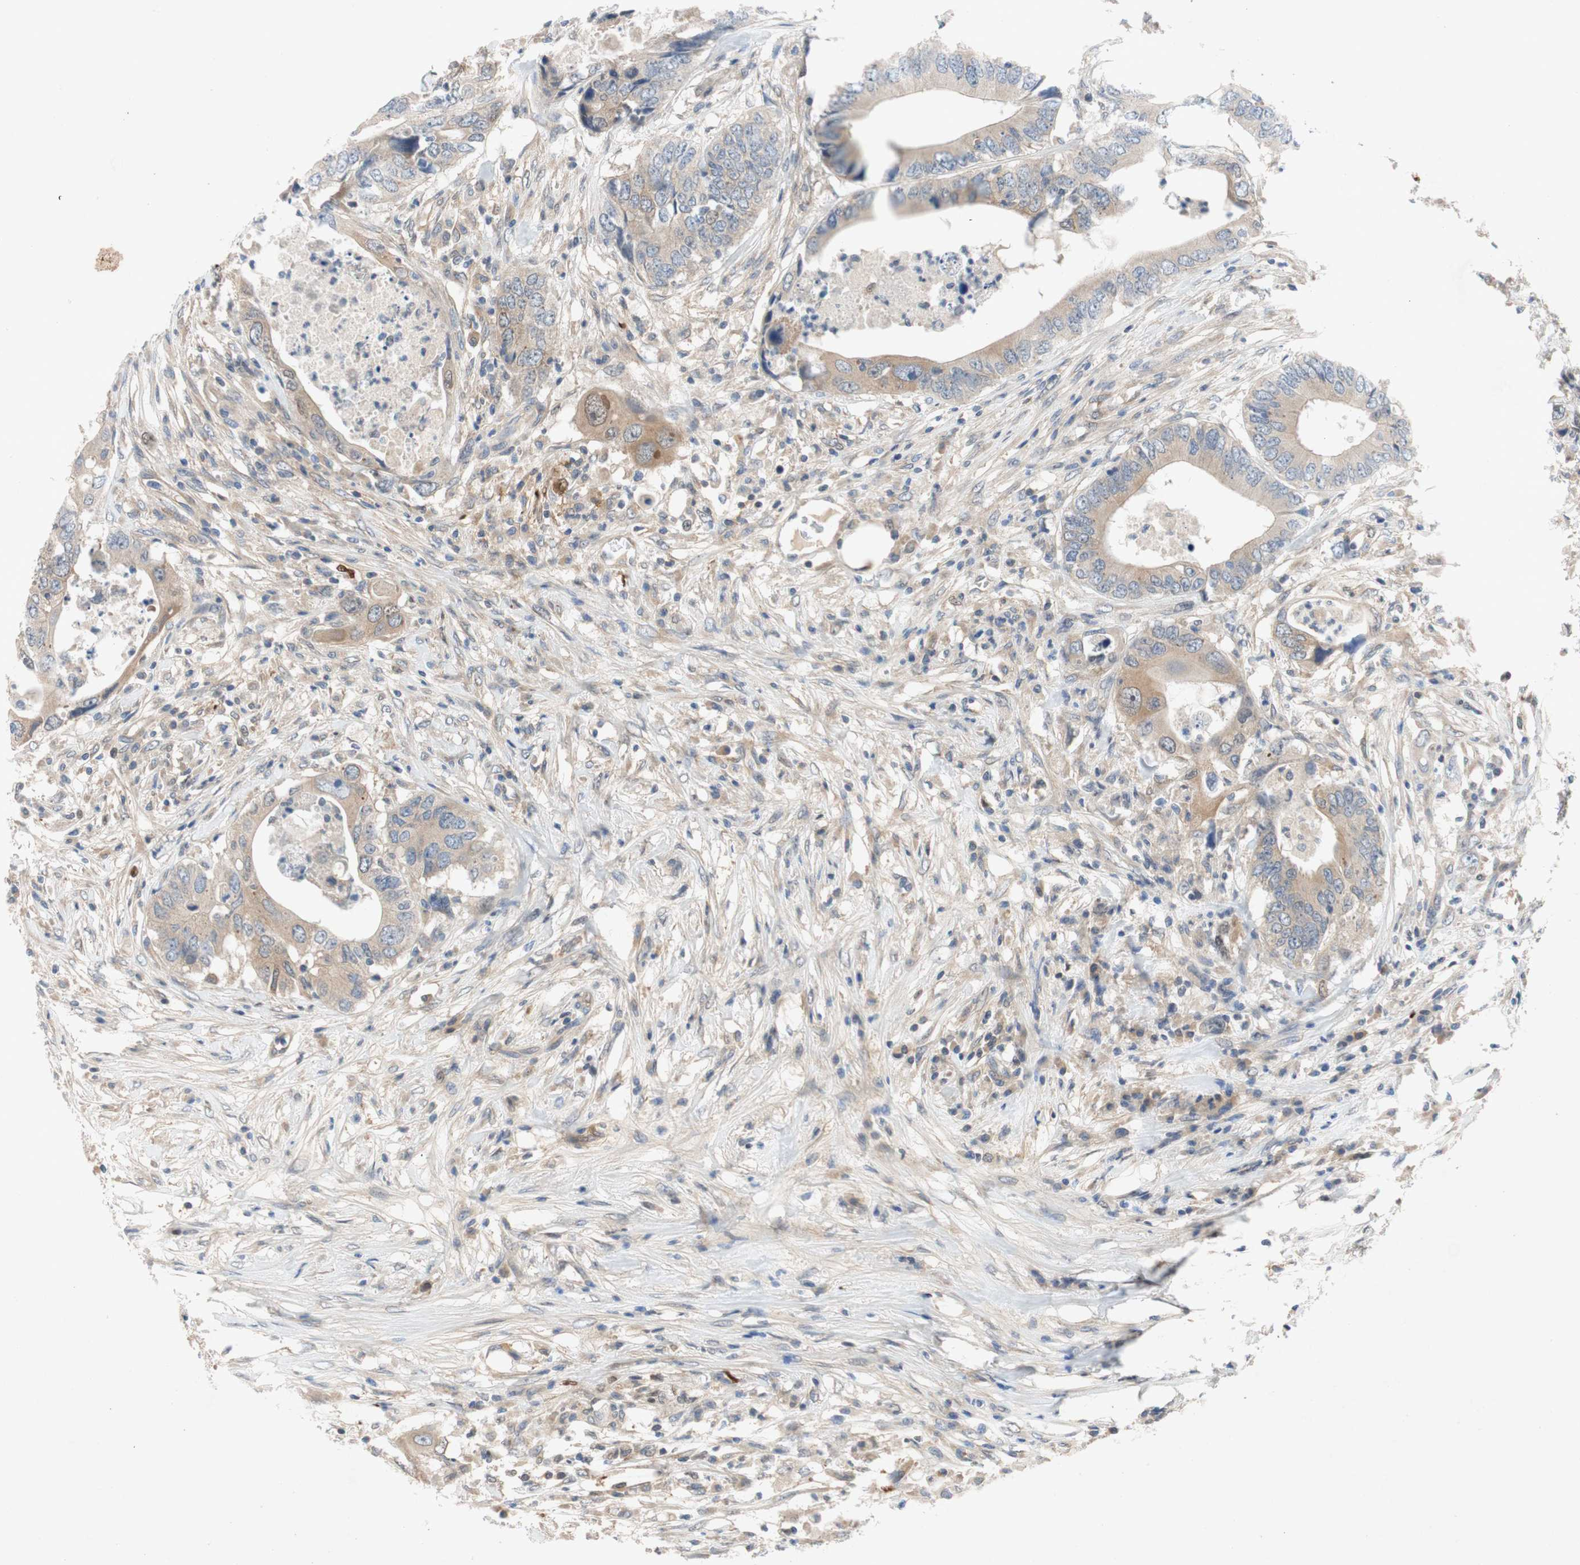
{"staining": {"intensity": "weak", "quantity": "25%-75%", "location": "cytoplasmic/membranous"}, "tissue": "colorectal cancer", "cell_type": "Tumor cells", "image_type": "cancer", "snomed": [{"axis": "morphology", "description": "Adenocarcinoma, NOS"}, {"axis": "topography", "description": "Colon"}], "caption": "Colorectal cancer (adenocarcinoma) tissue shows weak cytoplasmic/membranous staining in about 25%-75% of tumor cells The protein is shown in brown color, while the nuclei are stained blue.", "gene": "RELB", "patient": {"sex": "male", "age": 71}}